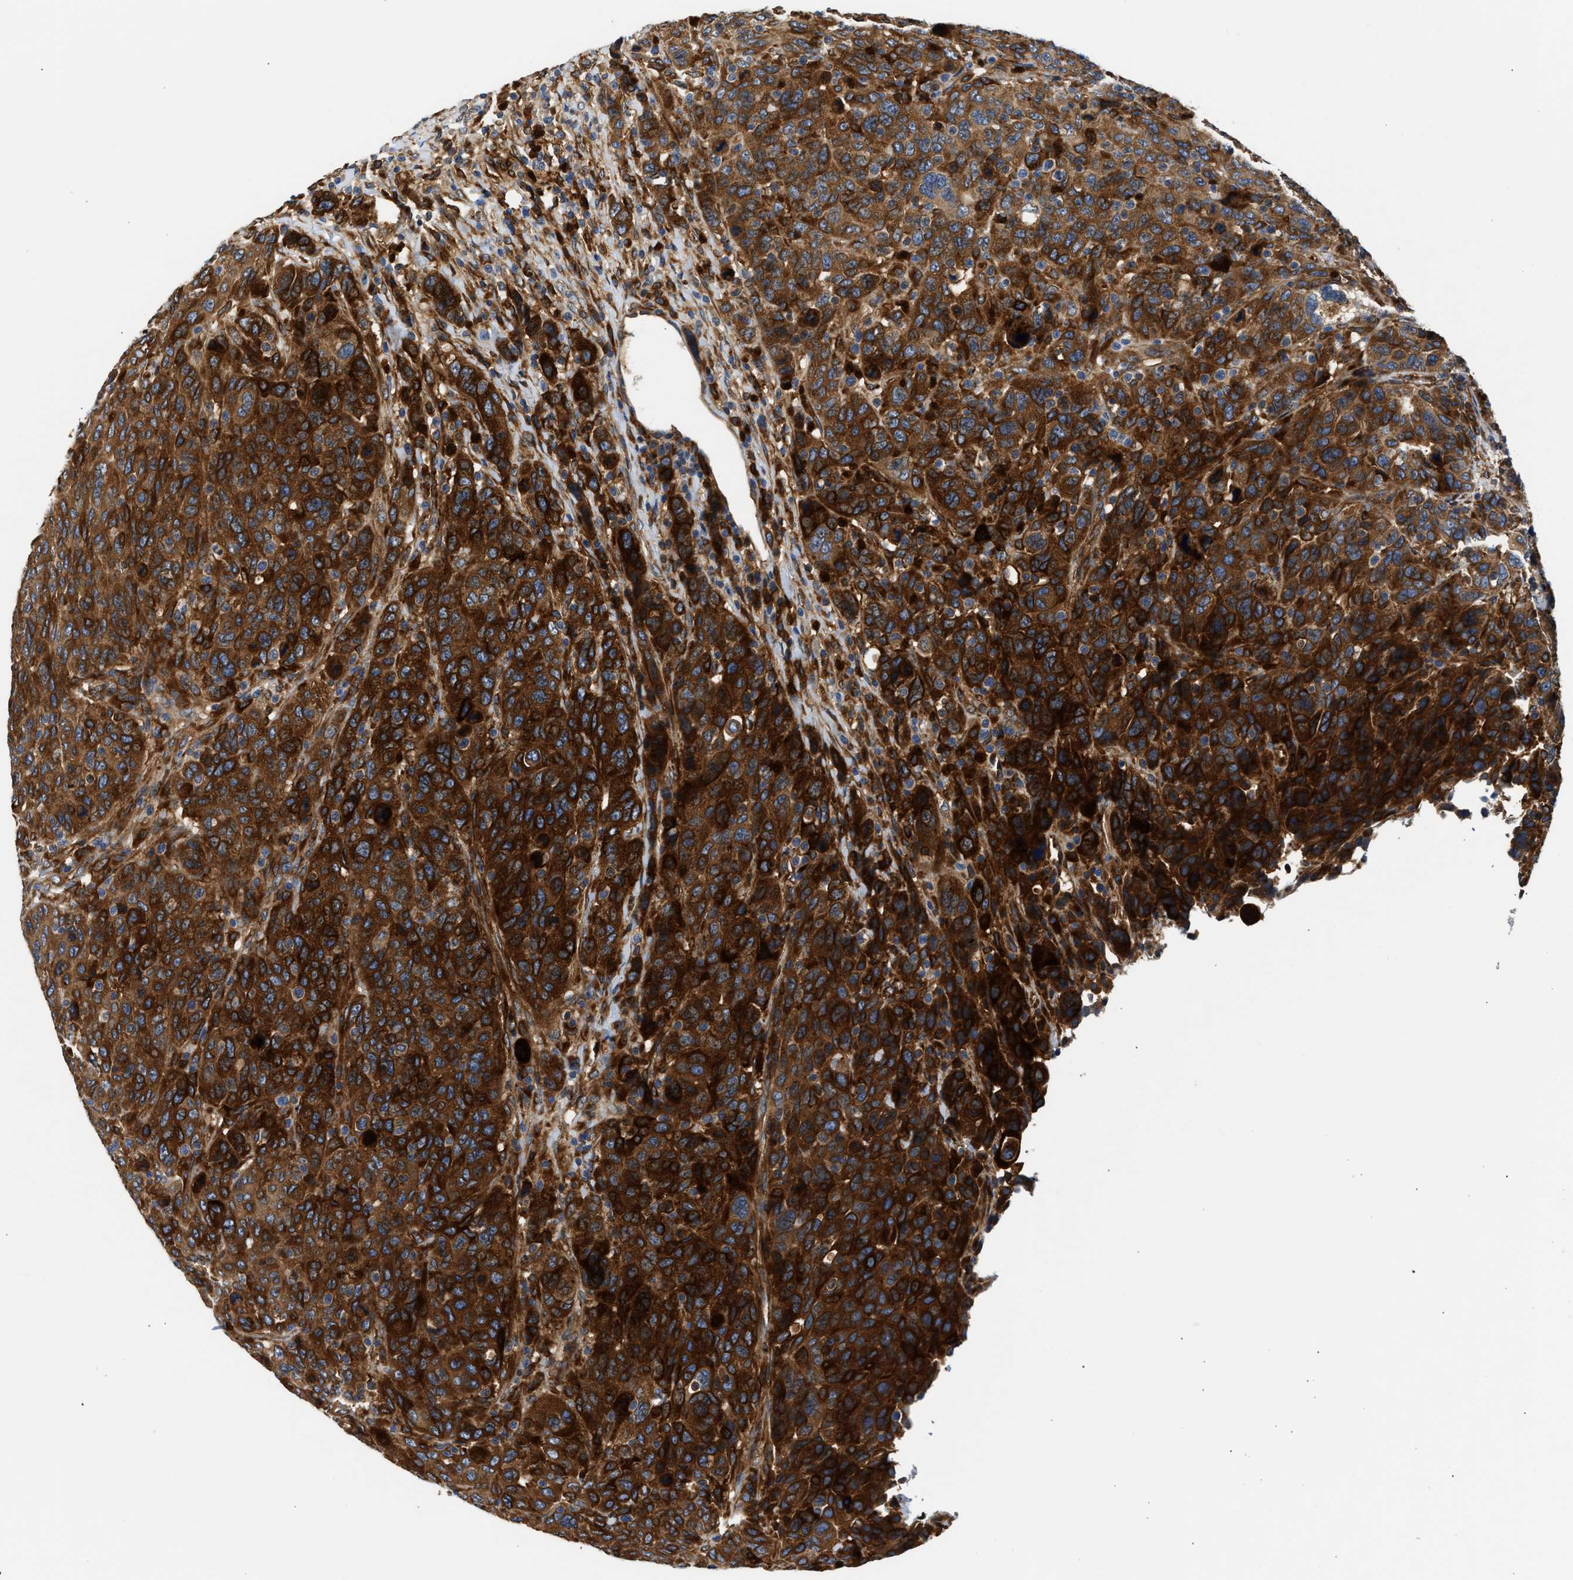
{"staining": {"intensity": "strong", "quantity": ">75%", "location": "cytoplasmic/membranous"}, "tissue": "breast cancer", "cell_type": "Tumor cells", "image_type": "cancer", "snomed": [{"axis": "morphology", "description": "Duct carcinoma"}, {"axis": "topography", "description": "Breast"}], "caption": "An IHC photomicrograph of tumor tissue is shown. Protein staining in brown highlights strong cytoplasmic/membranous positivity in intraductal carcinoma (breast) within tumor cells.", "gene": "RAB31", "patient": {"sex": "female", "age": 37}}